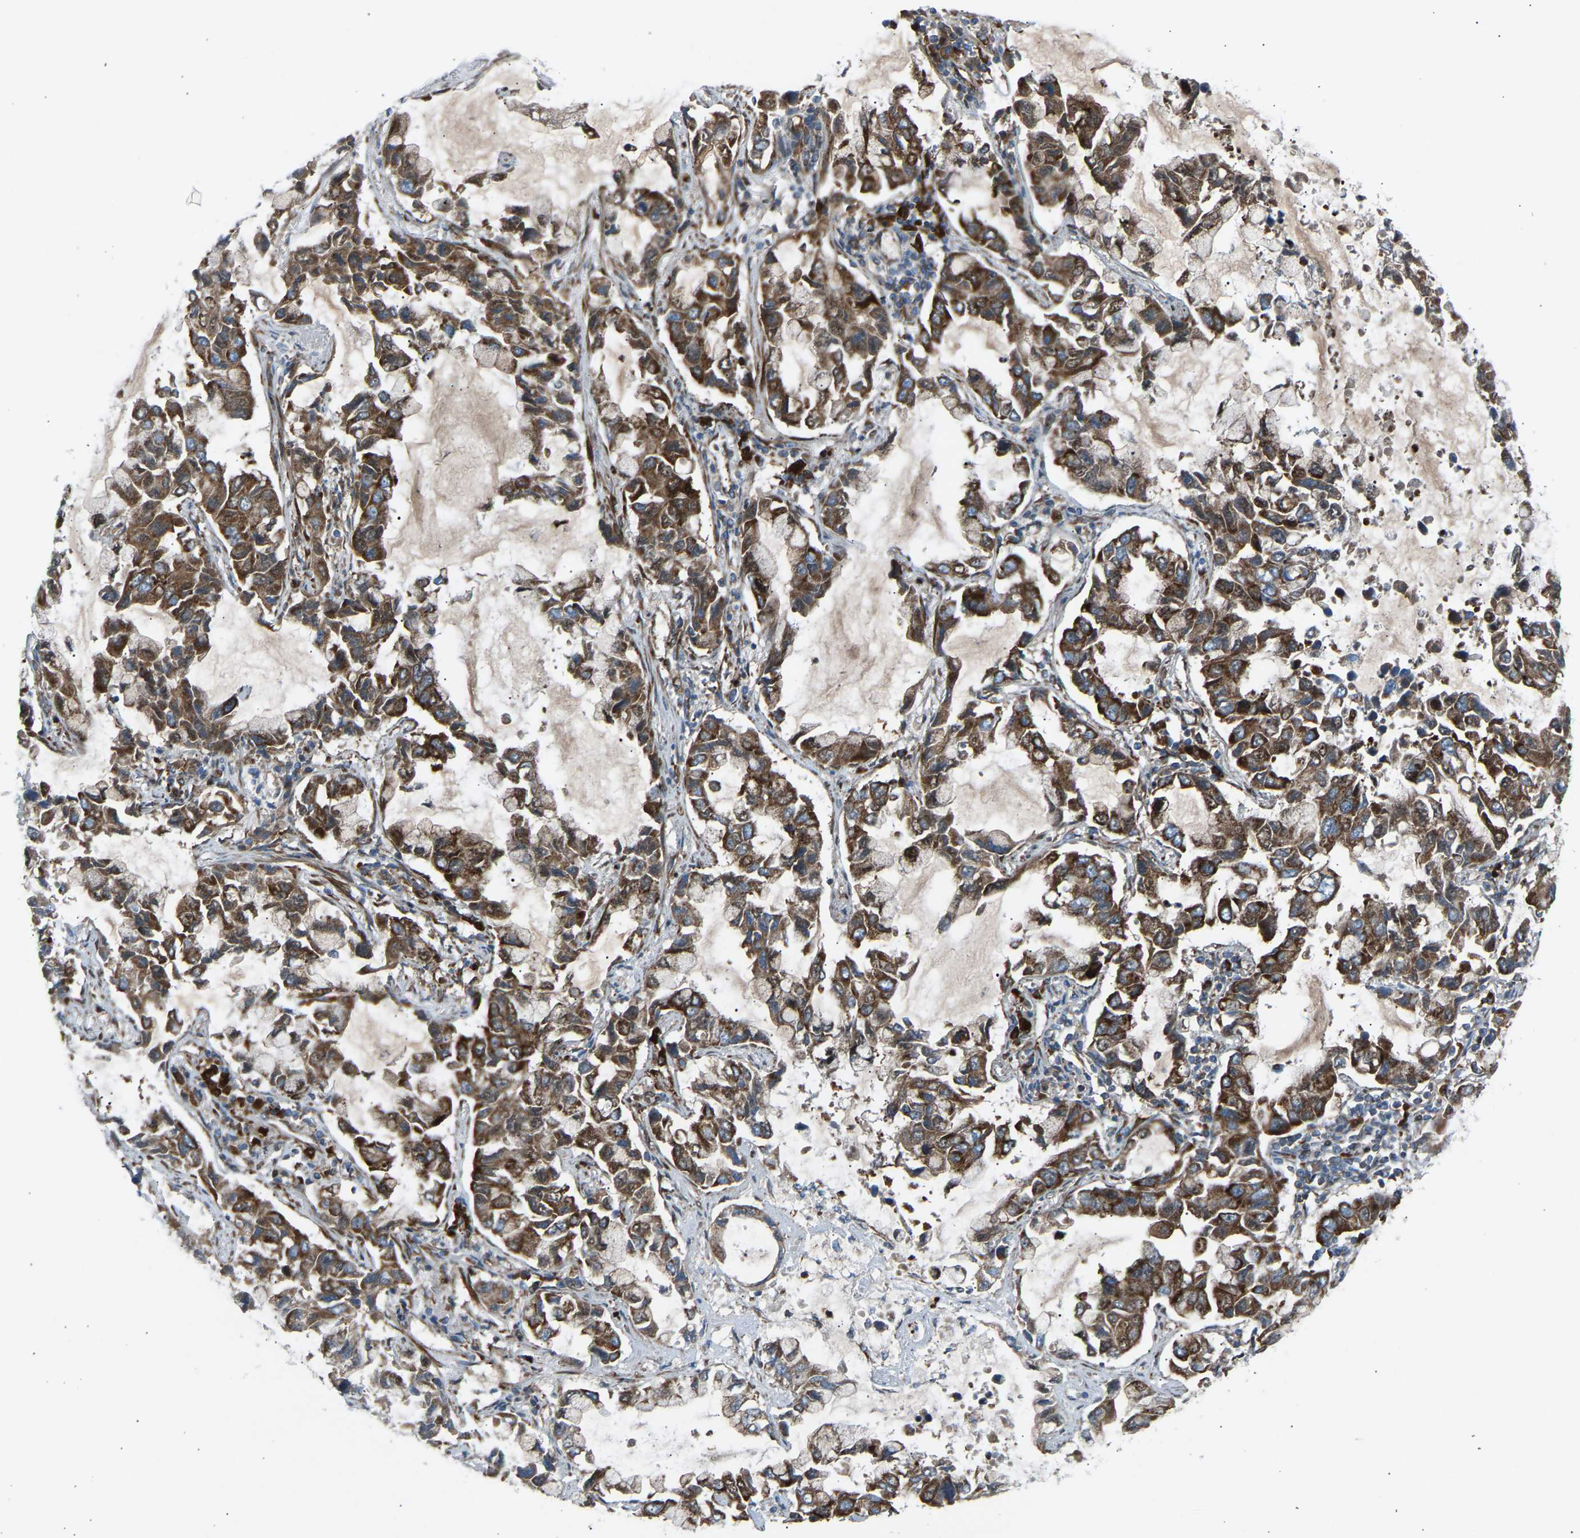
{"staining": {"intensity": "moderate", "quantity": ">75%", "location": "cytoplasmic/membranous"}, "tissue": "lung cancer", "cell_type": "Tumor cells", "image_type": "cancer", "snomed": [{"axis": "morphology", "description": "Adenocarcinoma, NOS"}, {"axis": "topography", "description": "Lung"}], "caption": "Human lung cancer (adenocarcinoma) stained with a brown dye displays moderate cytoplasmic/membranous positive positivity in approximately >75% of tumor cells.", "gene": "VPS41", "patient": {"sex": "male", "age": 64}}